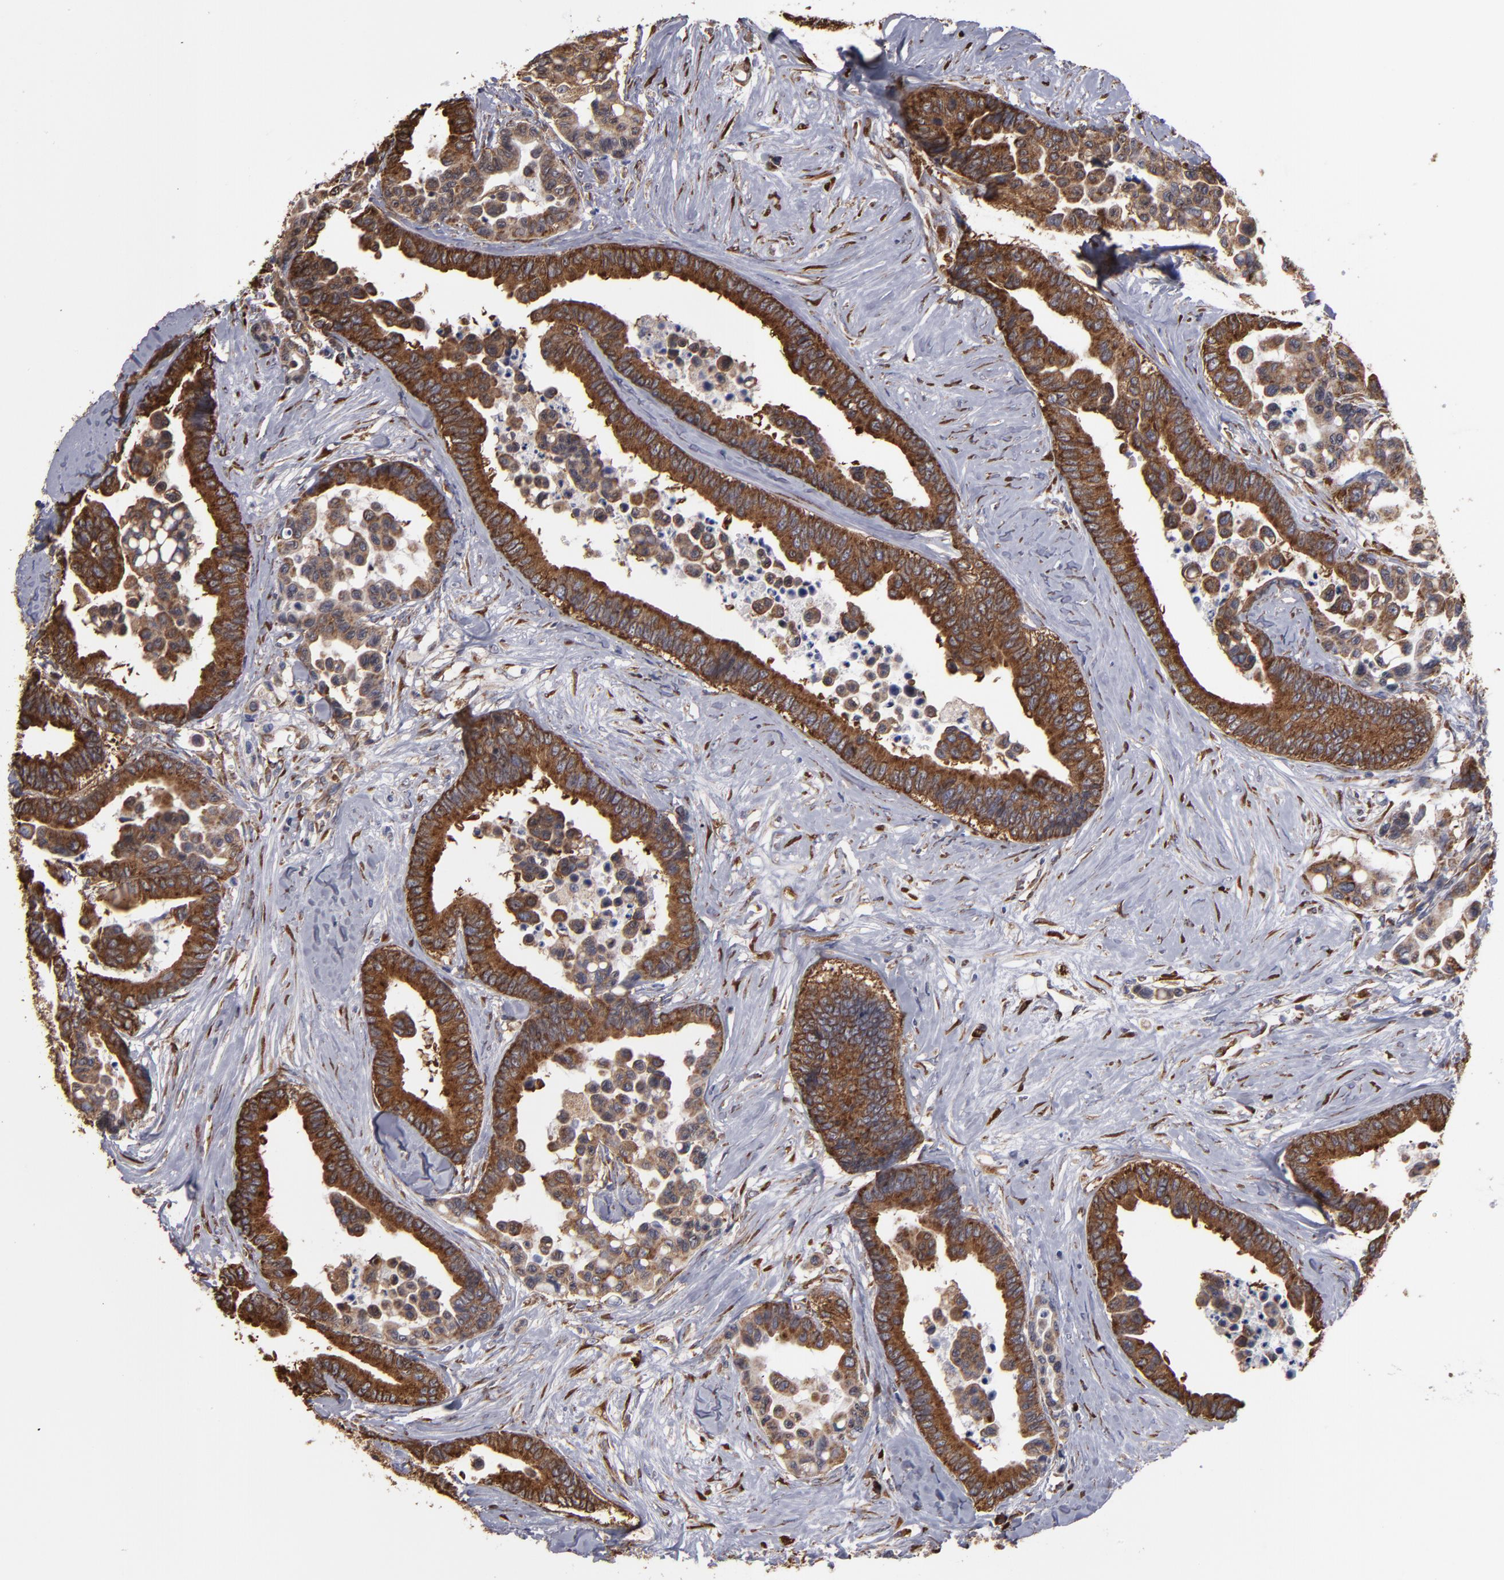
{"staining": {"intensity": "moderate", "quantity": ">75%", "location": "cytoplasmic/membranous"}, "tissue": "colorectal cancer", "cell_type": "Tumor cells", "image_type": "cancer", "snomed": [{"axis": "morphology", "description": "Adenocarcinoma, NOS"}, {"axis": "topography", "description": "Colon"}], "caption": "Adenocarcinoma (colorectal) stained for a protein reveals moderate cytoplasmic/membranous positivity in tumor cells.", "gene": "SND1", "patient": {"sex": "male", "age": 82}}